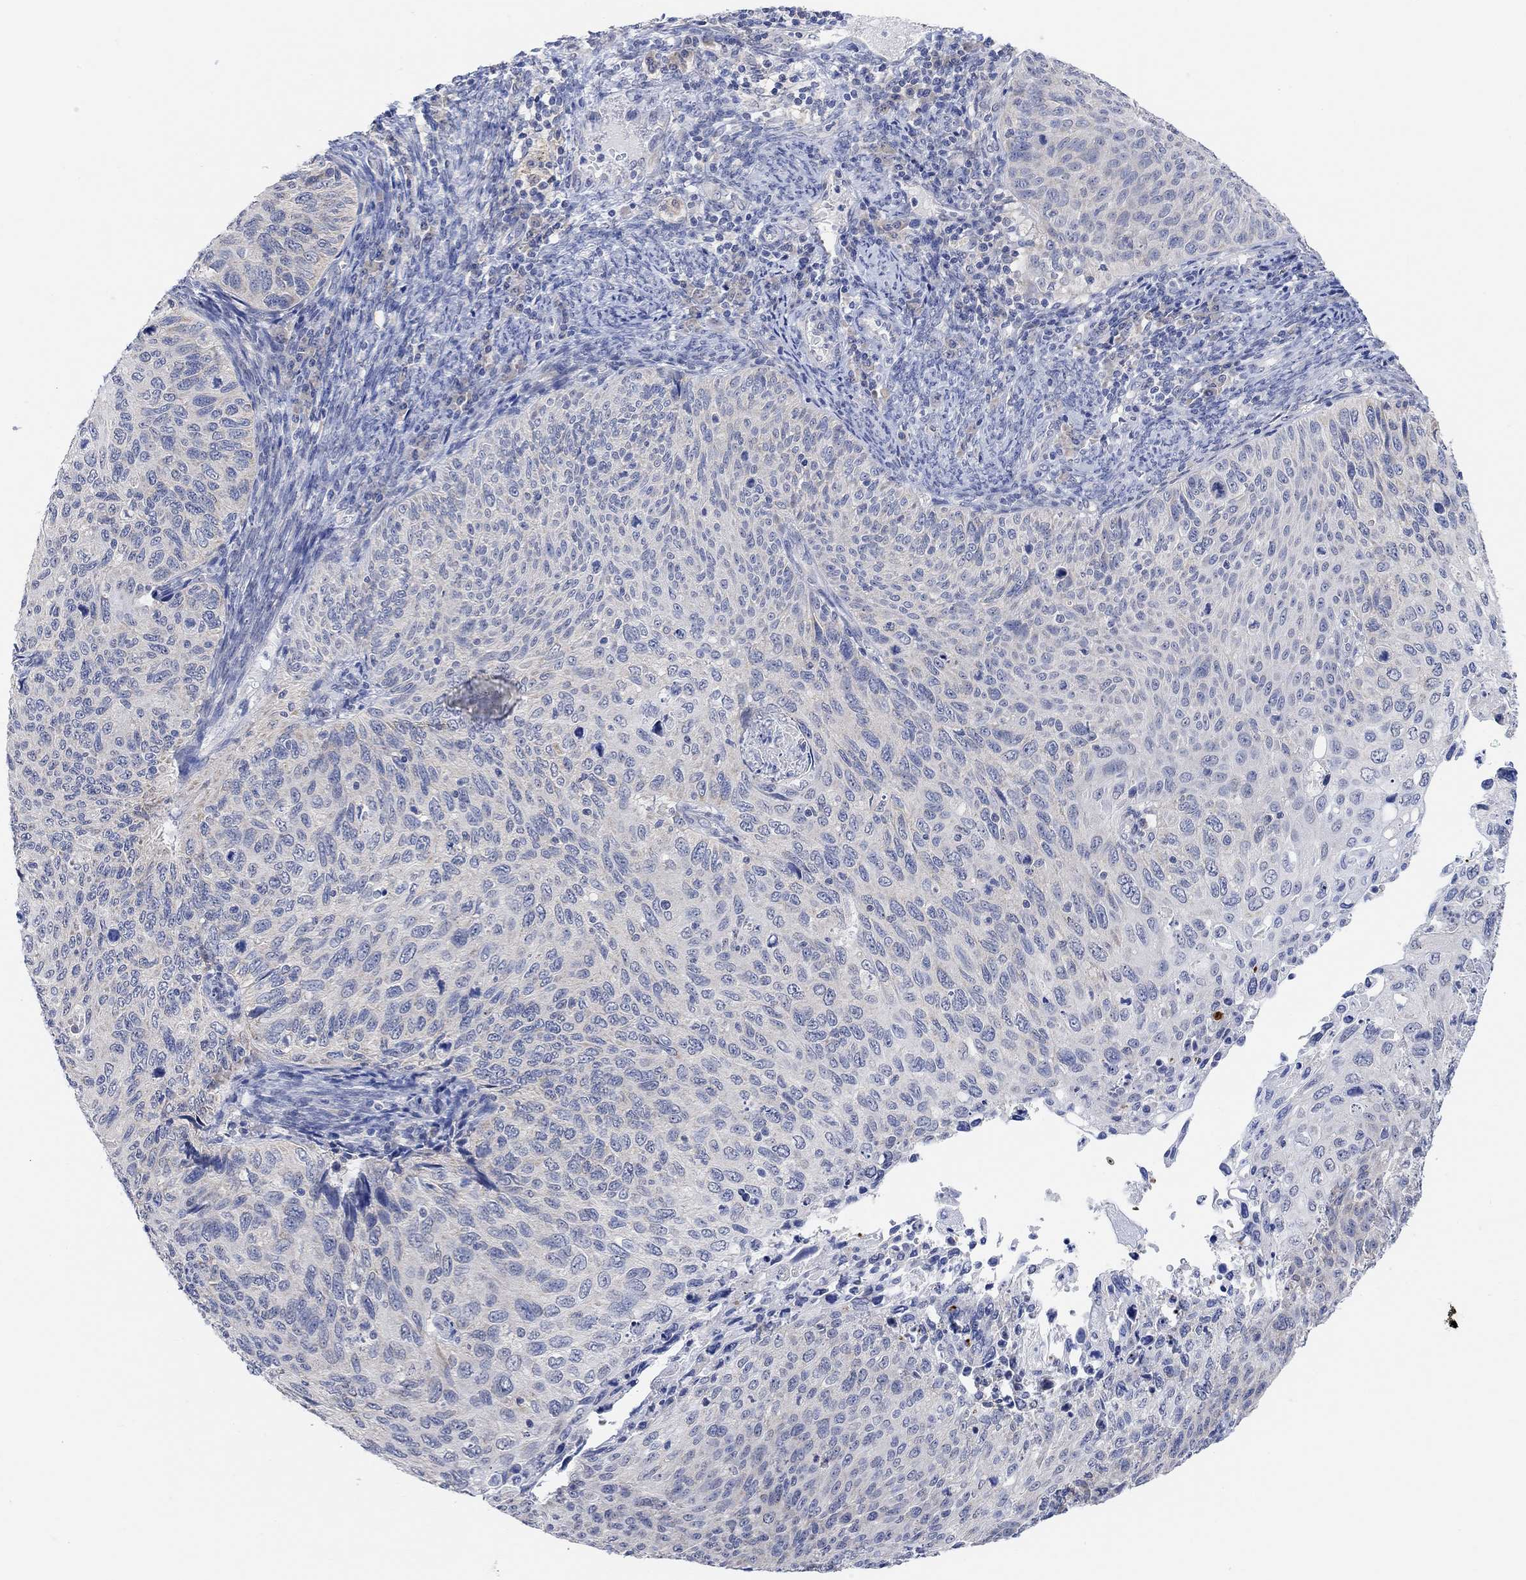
{"staining": {"intensity": "negative", "quantity": "none", "location": "none"}, "tissue": "cervical cancer", "cell_type": "Tumor cells", "image_type": "cancer", "snomed": [{"axis": "morphology", "description": "Squamous cell carcinoma, NOS"}, {"axis": "topography", "description": "Cervix"}], "caption": "Immunohistochemistry of cervical squamous cell carcinoma exhibits no positivity in tumor cells.", "gene": "RIMS1", "patient": {"sex": "female", "age": 70}}